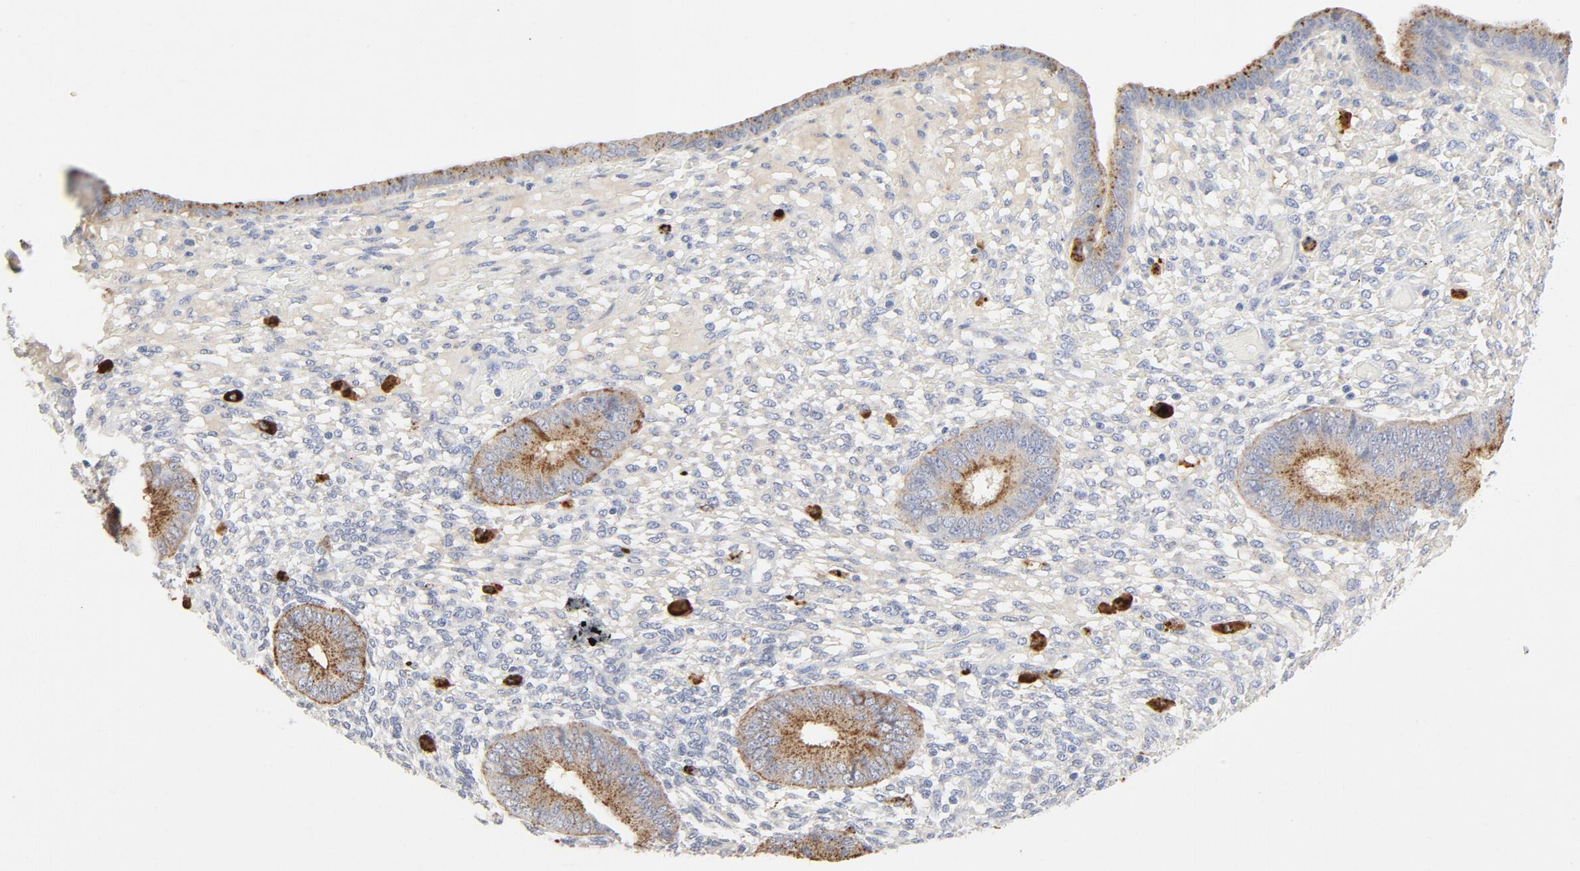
{"staining": {"intensity": "strong", "quantity": "<25%", "location": "cytoplasmic/membranous"}, "tissue": "endometrium", "cell_type": "Cells in endometrial stroma", "image_type": "normal", "snomed": [{"axis": "morphology", "description": "Normal tissue, NOS"}, {"axis": "topography", "description": "Endometrium"}], "caption": "Strong cytoplasmic/membranous staining is appreciated in about <25% of cells in endometrial stroma in unremarkable endometrium.", "gene": "MAGEB17", "patient": {"sex": "female", "age": 42}}